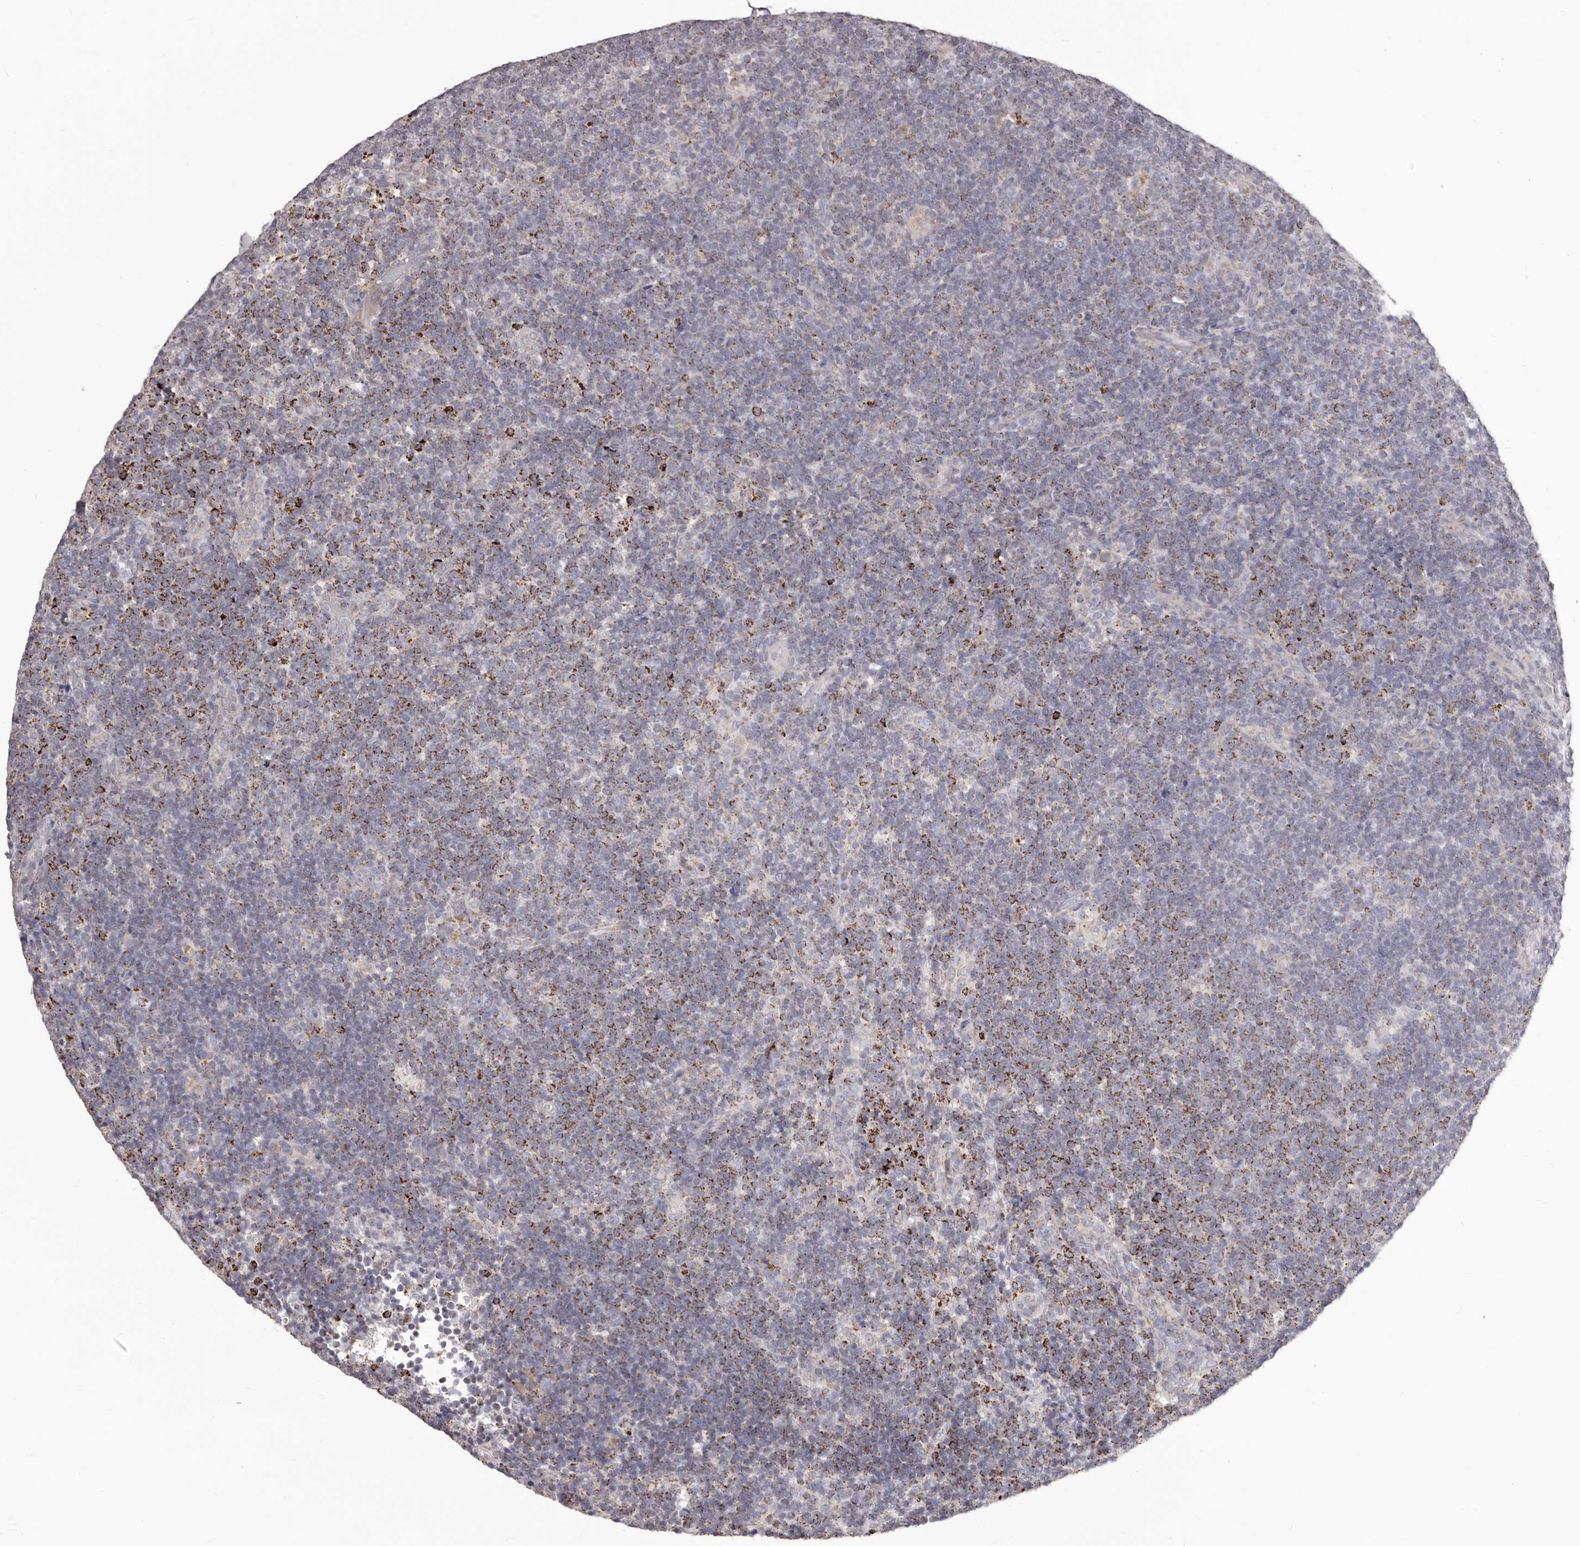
{"staining": {"intensity": "negative", "quantity": "none", "location": "none"}, "tissue": "lymphoma", "cell_type": "Tumor cells", "image_type": "cancer", "snomed": [{"axis": "morphology", "description": "Hodgkin's disease, NOS"}, {"axis": "topography", "description": "Lymph node"}], "caption": "Immunohistochemistry (IHC) photomicrograph of human Hodgkin's disease stained for a protein (brown), which reveals no expression in tumor cells.", "gene": "PRMT2", "patient": {"sex": "female", "age": 57}}